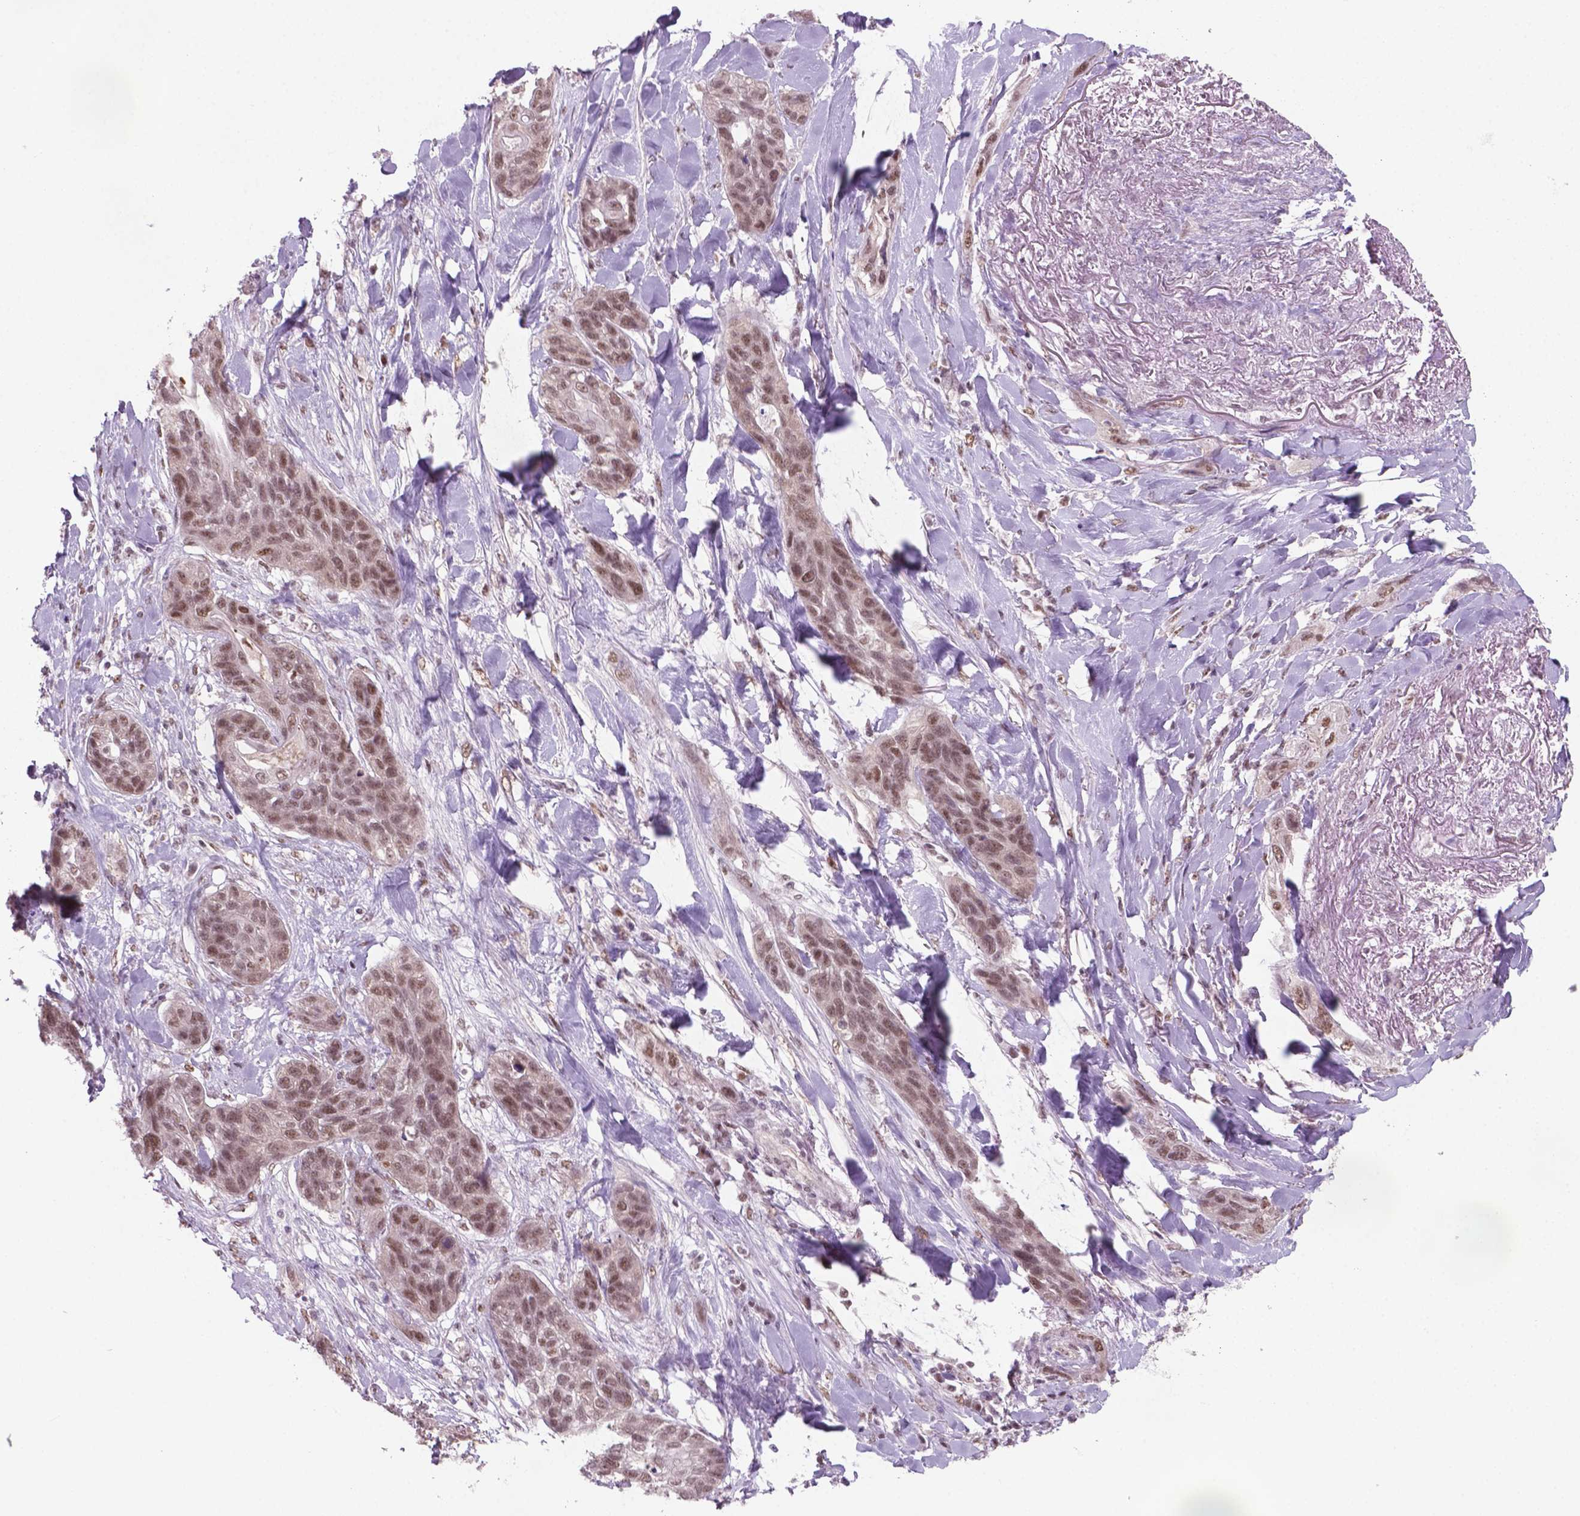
{"staining": {"intensity": "moderate", "quantity": ">75%", "location": "nuclear"}, "tissue": "lung cancer", "cell_type": "Tumor cells", "image_type": "cancer", "snomed": [{"axis": "morphology", "description": "Squamous cell carcinoma, NOS"}, {"axis": "topography", "description": "Lung"}], "caption": "Lung cancer tissue shows moderate nuclear positivity in about >75% of tumor cells, visualized by immunohistochemistry.", "gene": "PHAX", "patient": {"sex": "female", "age": 70}}